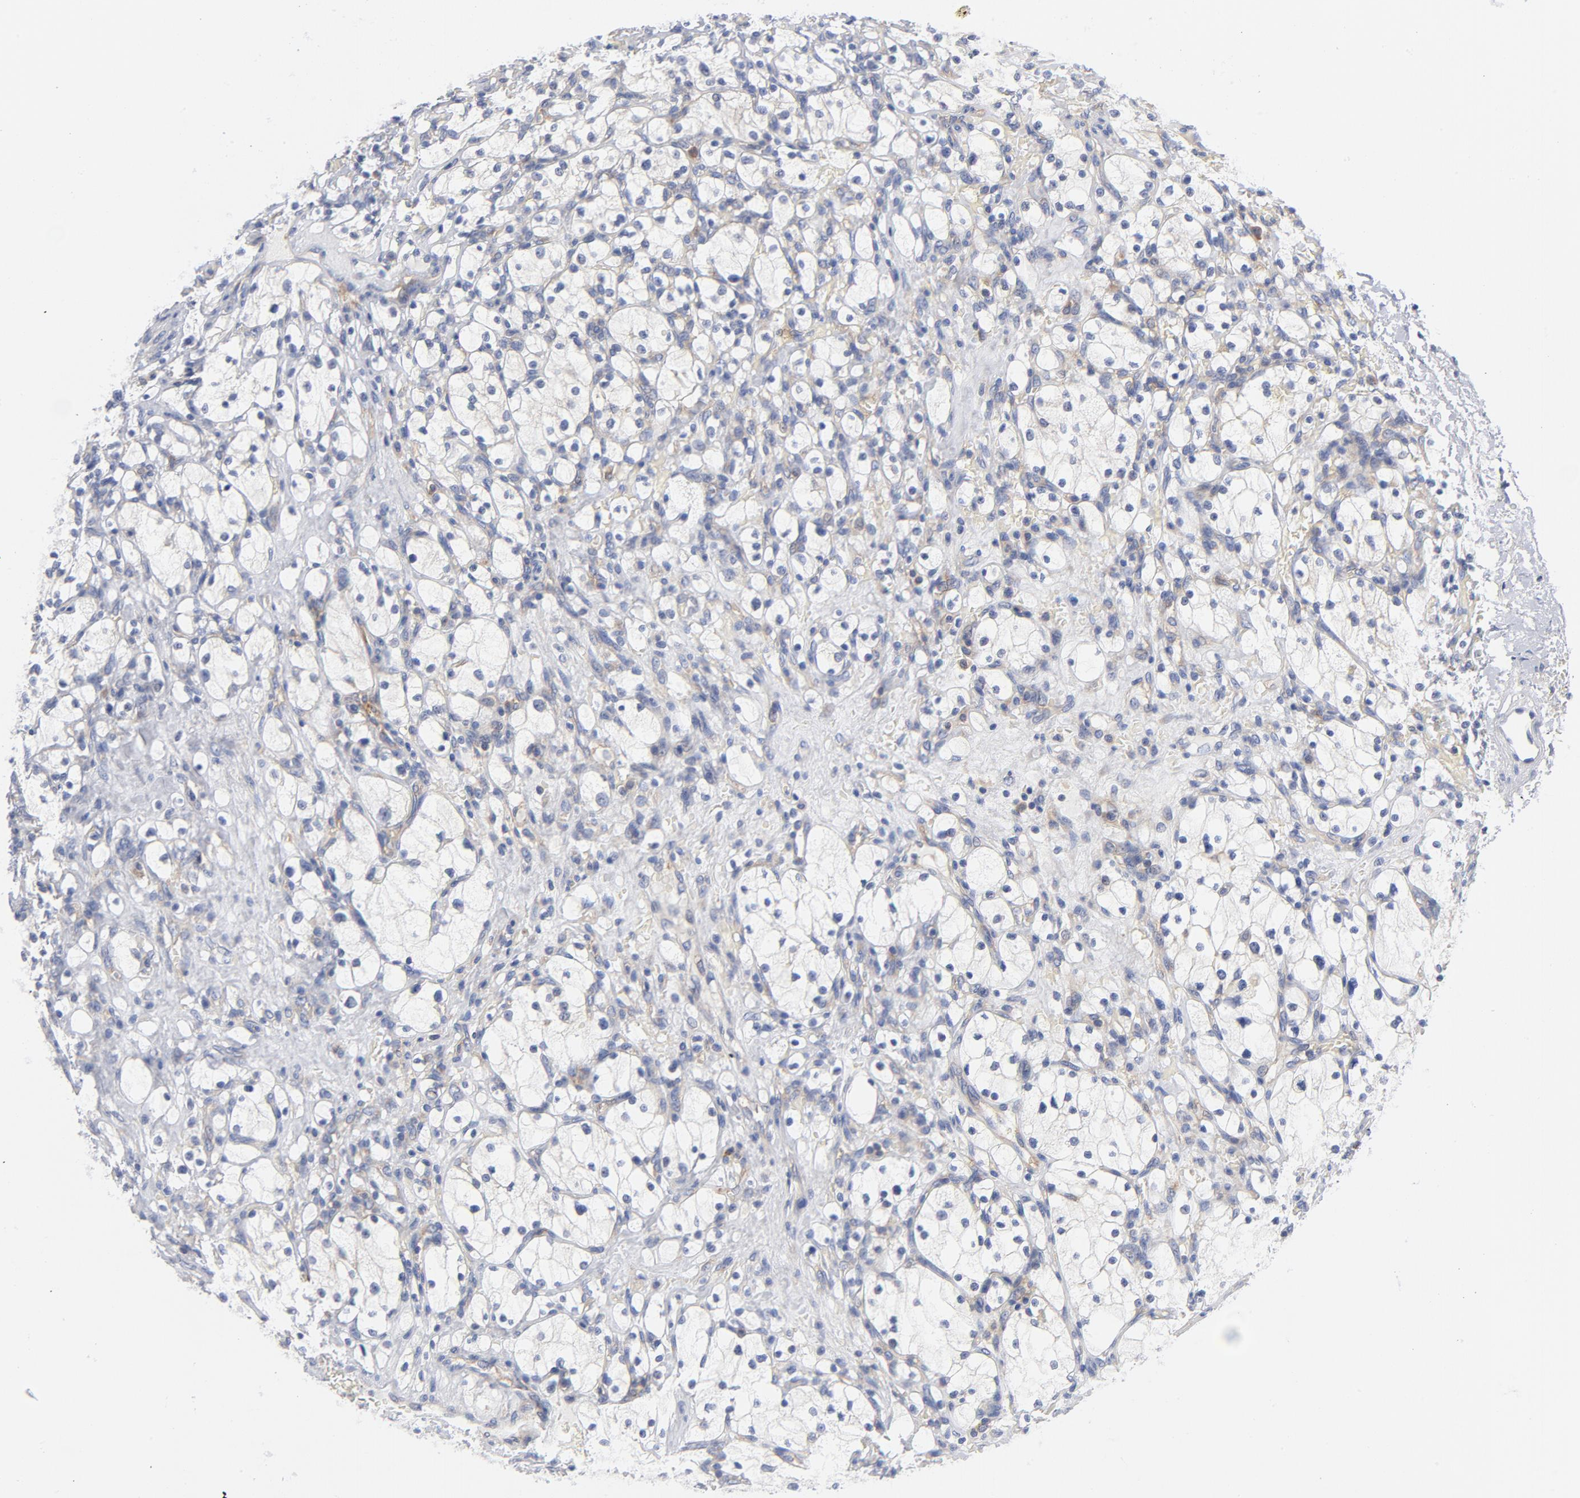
{"staining": {"intensity": "negative", "quantity": "none", "location": "none"}, "tissue": "renal cancer", "cell_type": "Tumor cells", "image_type": "cancer", "snomed": [{"axis": "morphology", "description": "Adenocarcinoma, NOS"}, {"axis": "topography", "description": "Kidney"}], "caption": "Immunohistochemical staining of human adenocarcinoma (renal) demonstrates no significant positivity in tumor cells.", "gene": "CD86", "patient": {"sex": "female", "age": 83}}